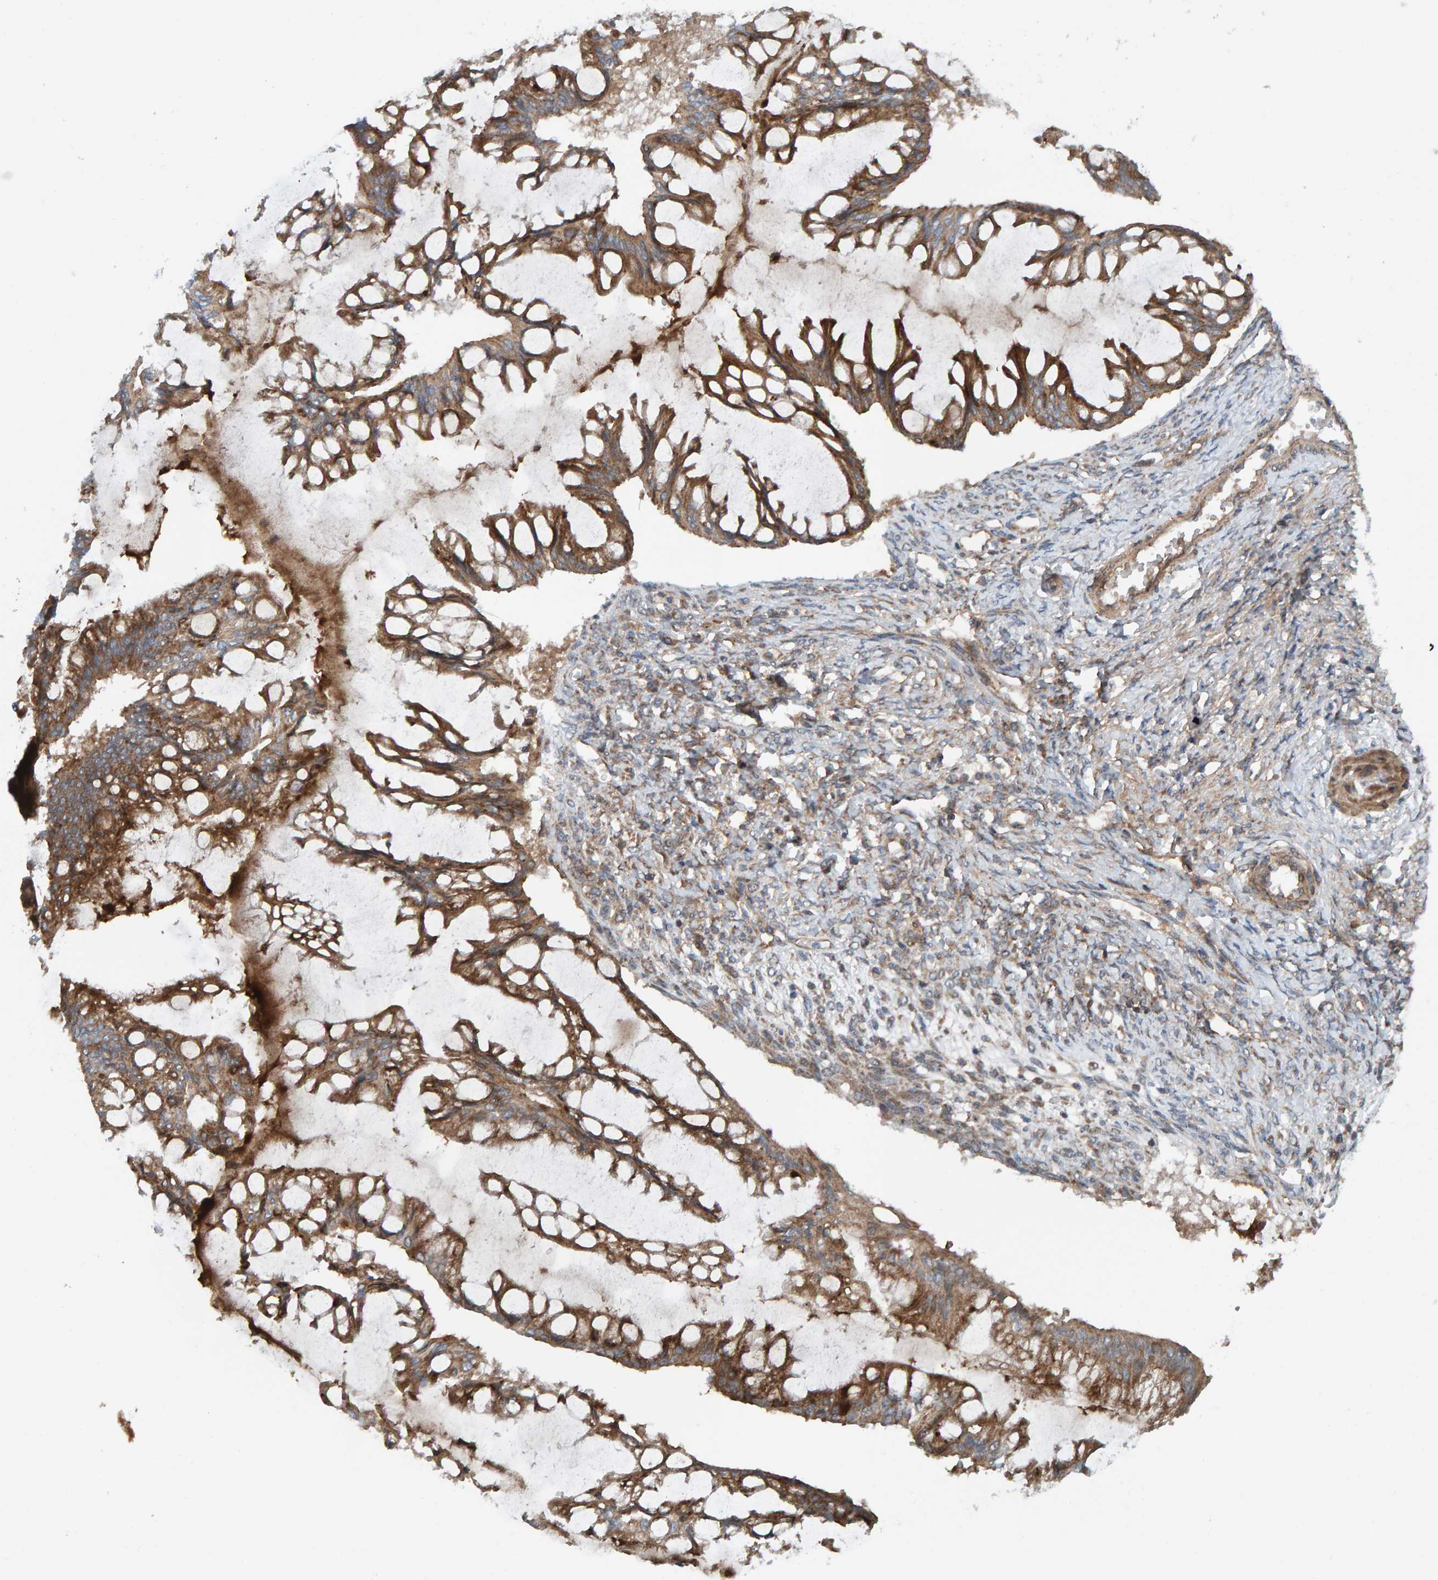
{"staining": {"intensity": "moderate", "quantity": ">75%", "location": "cytoplasmic/membranous"}, "tissue": "ovarian cancer", "cell_type": "Tumor cells", "image_type": "cancer", "snomed": [{"axis": "morphology", "description": "Cystadenocarcinoma, mucinous, NOS"}, {"axis": "topography", "description": "Ovary"}], "caption": "Ovarian cancer was stained to show a protein in brown. There is medium levels of moderate cytoplasmic/membranous staining in about >75% of tumor cells. Using DAB (3,3'-diaminobenzidine) (brown) and hematoxylin (blue) stains, captured at high magnification using brightfield microscopy.", "gene": "CUEDC1", "patient": {"sex": "female", "age": 73}}